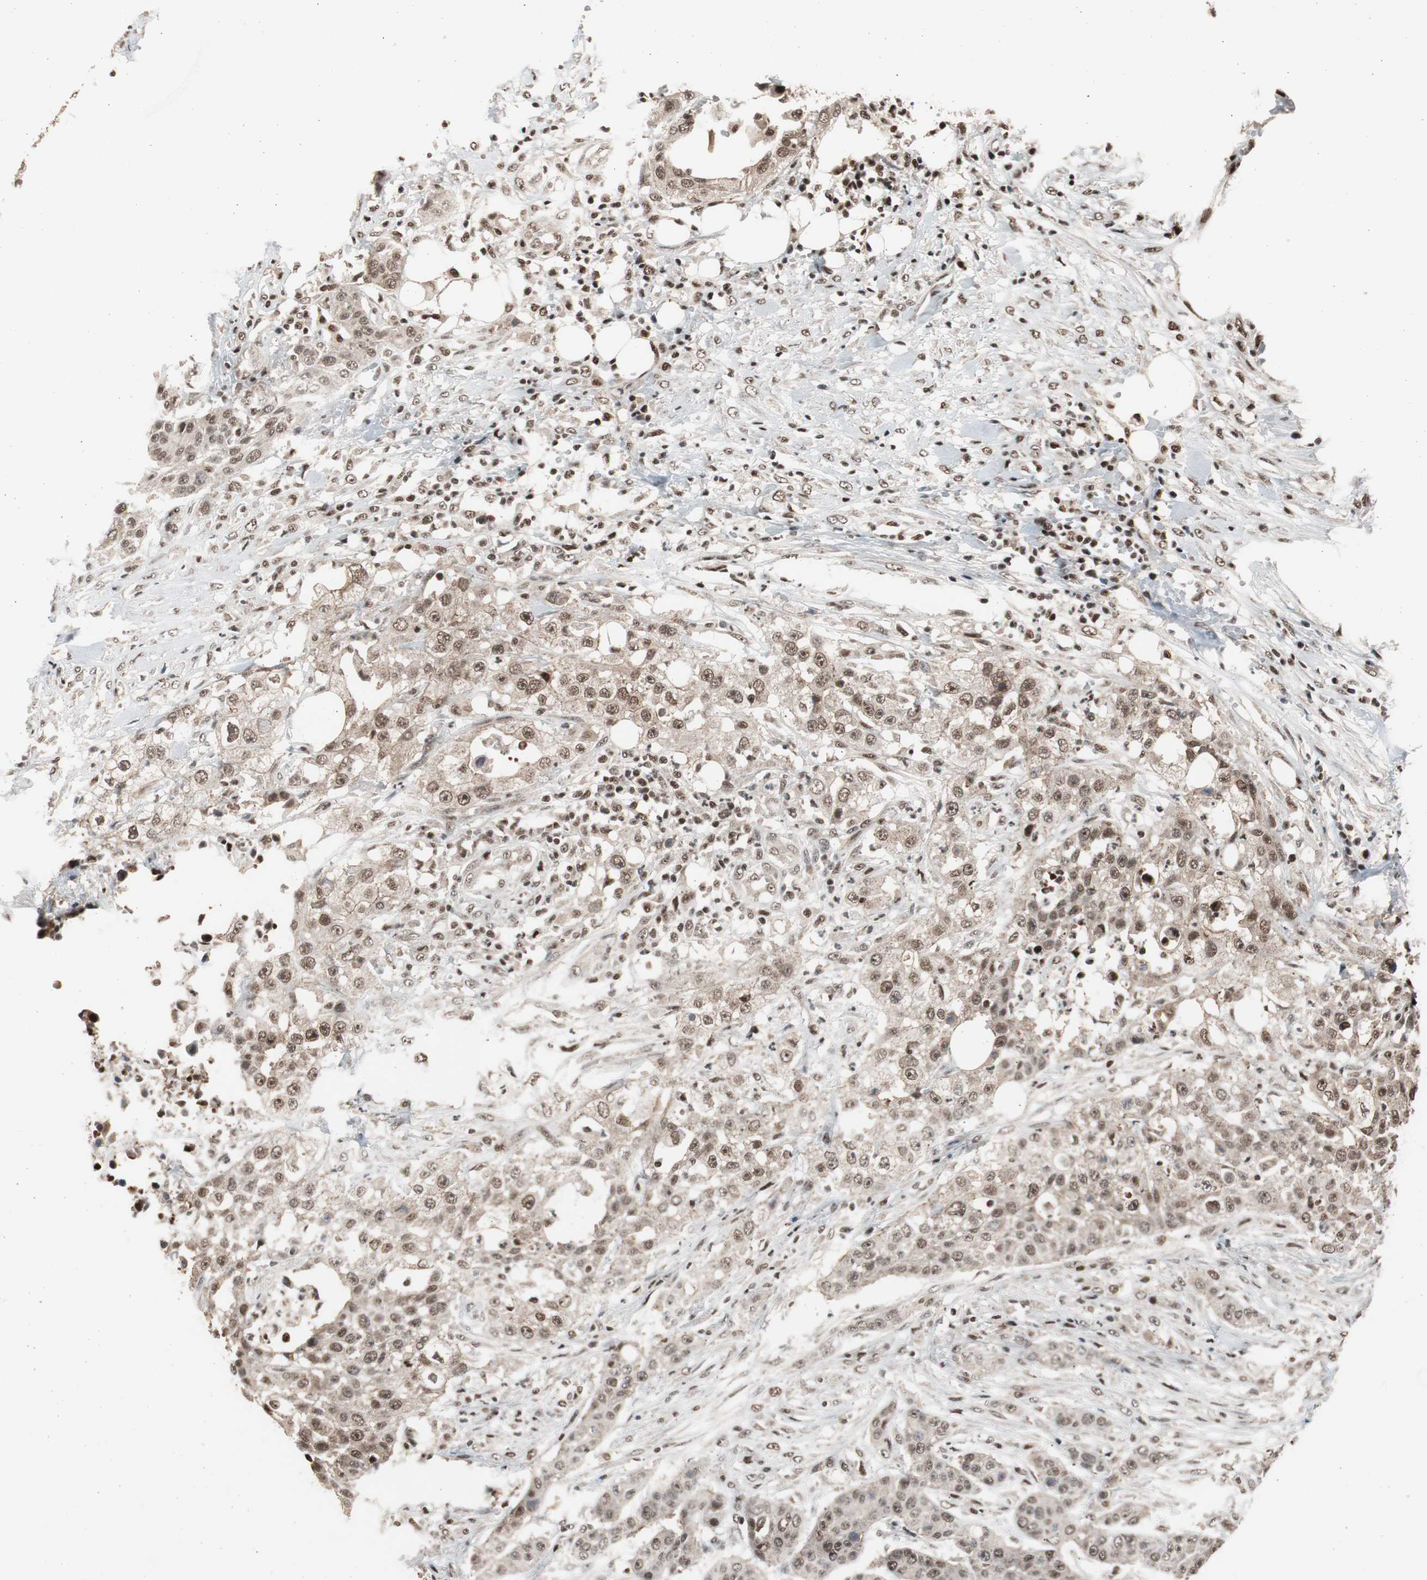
{"staining": {"intensity": "moderate", "quantity": ">75%", "location": "nuclear"}, "tissue": "urothelial cancer", "cell_type": "Tumor cells", "image_type": "cancer", "snomed": [{"axis": "morphology", "description": "Urothelial carcinoma, High grade"}, {"axis": "topography", "description": "Urinary bladder"}], "caption": "Immunohistochemistry staining of high-grade urothelial carcinoma, which exhibits medium levels of moderate nuclear expression in about >75% of tumor cells indicating moderate nuclear protein staining. The staining was performed using DAB (3,3'-diaminobenzidine) (brown) for protein detection and nuclei were counterstained in hematoxylin (blue).", "gene": "RPA1", "patient": {"sex": "male", "age": 74}}